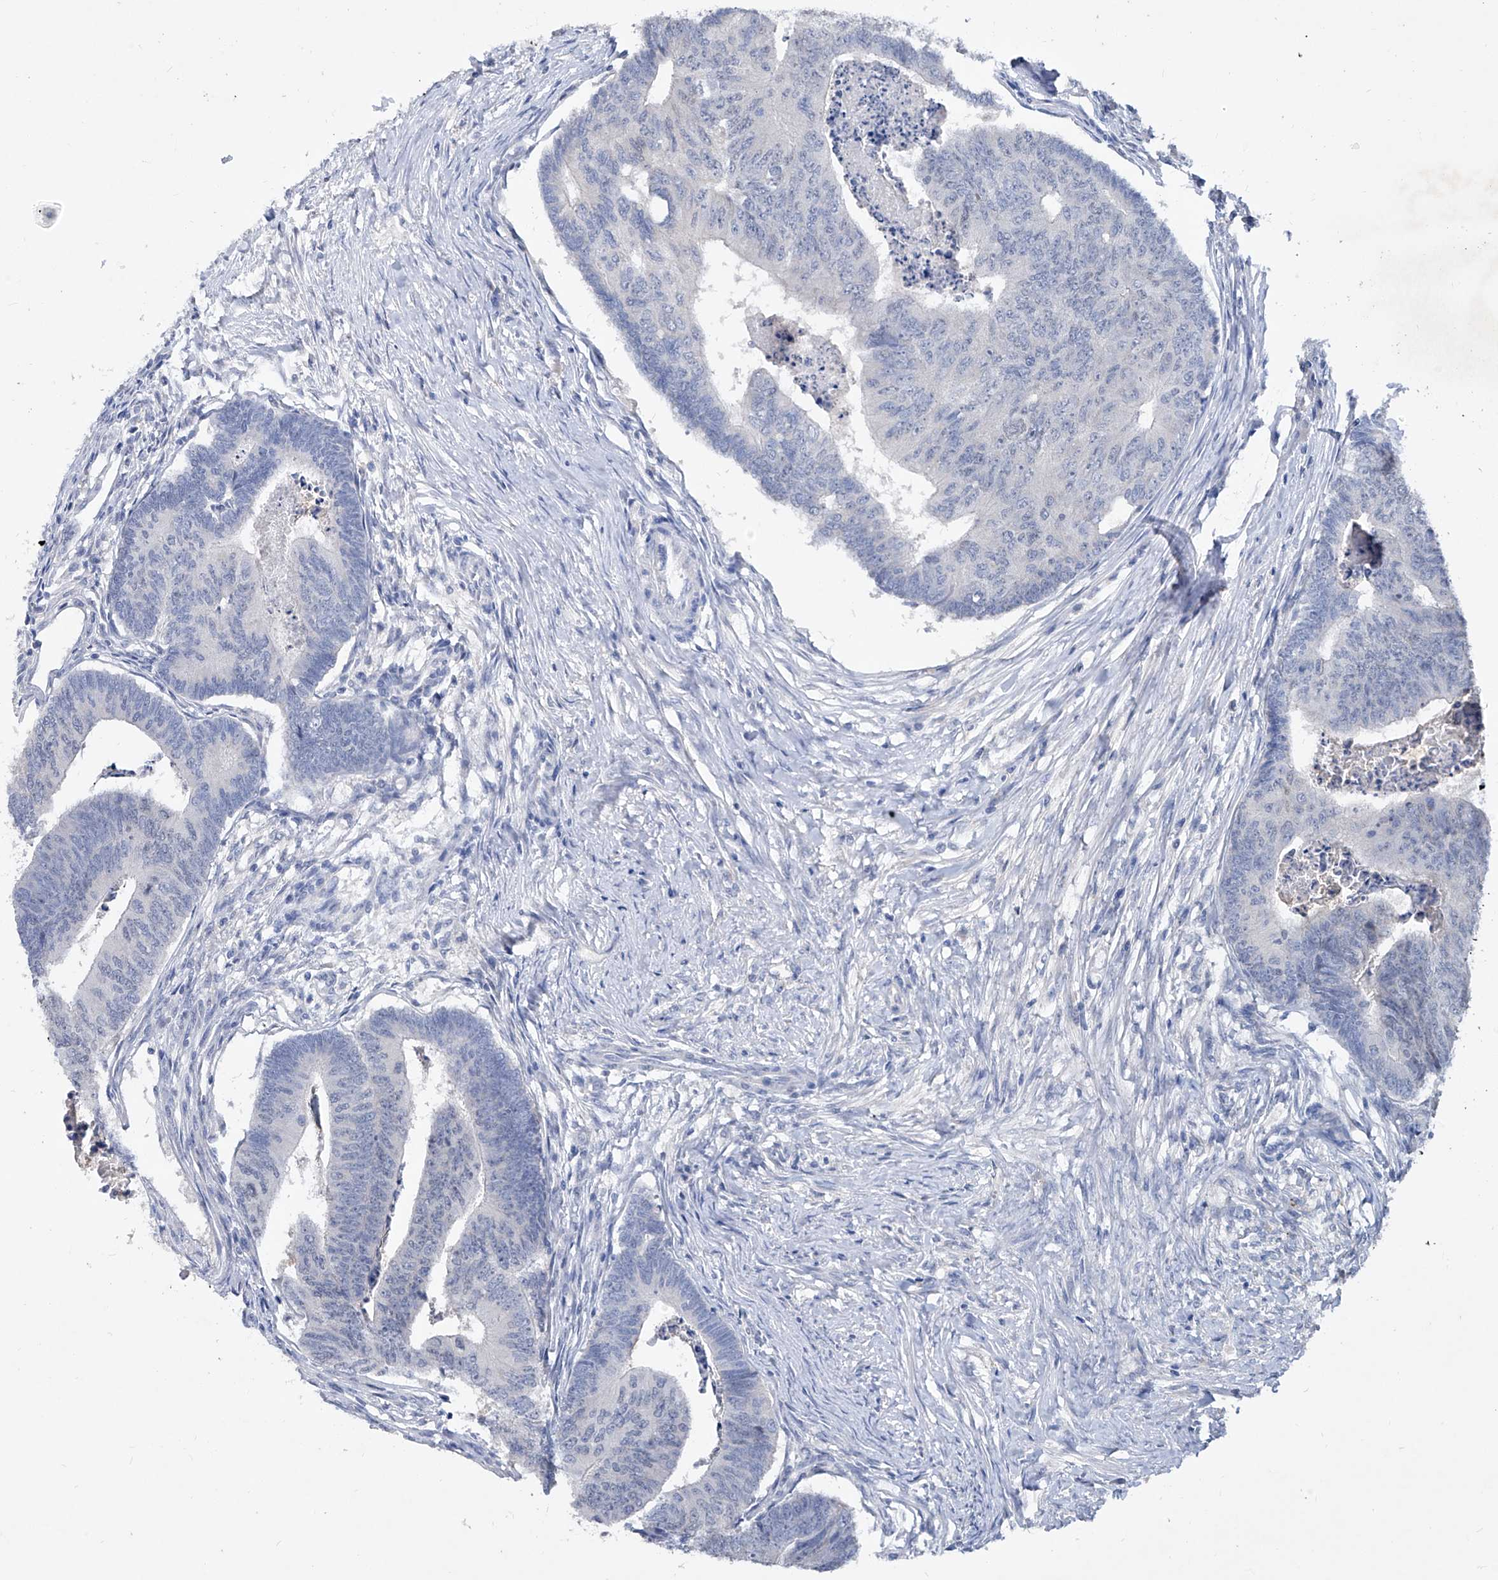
{"staining": {"intensity": "negative", "quantity": "none", "location": "none"}, "tissue": "colorectal cancer", "cell_type": "Tumor cells", "image_type": "cancer", "snomed": [{"axis": "morphology", "description": "Adenocarcinoma, NOS"}, {"axis": "topography", "description": "Colon"}], "caption": "This image is of colorectal cancer stained with IHC to label a protein in brown with the nuclei are counter-stained blue. There is no staining in tumor cells.", "gene": "KLHL17", "patient": {"sex": "female", "age": 67}}